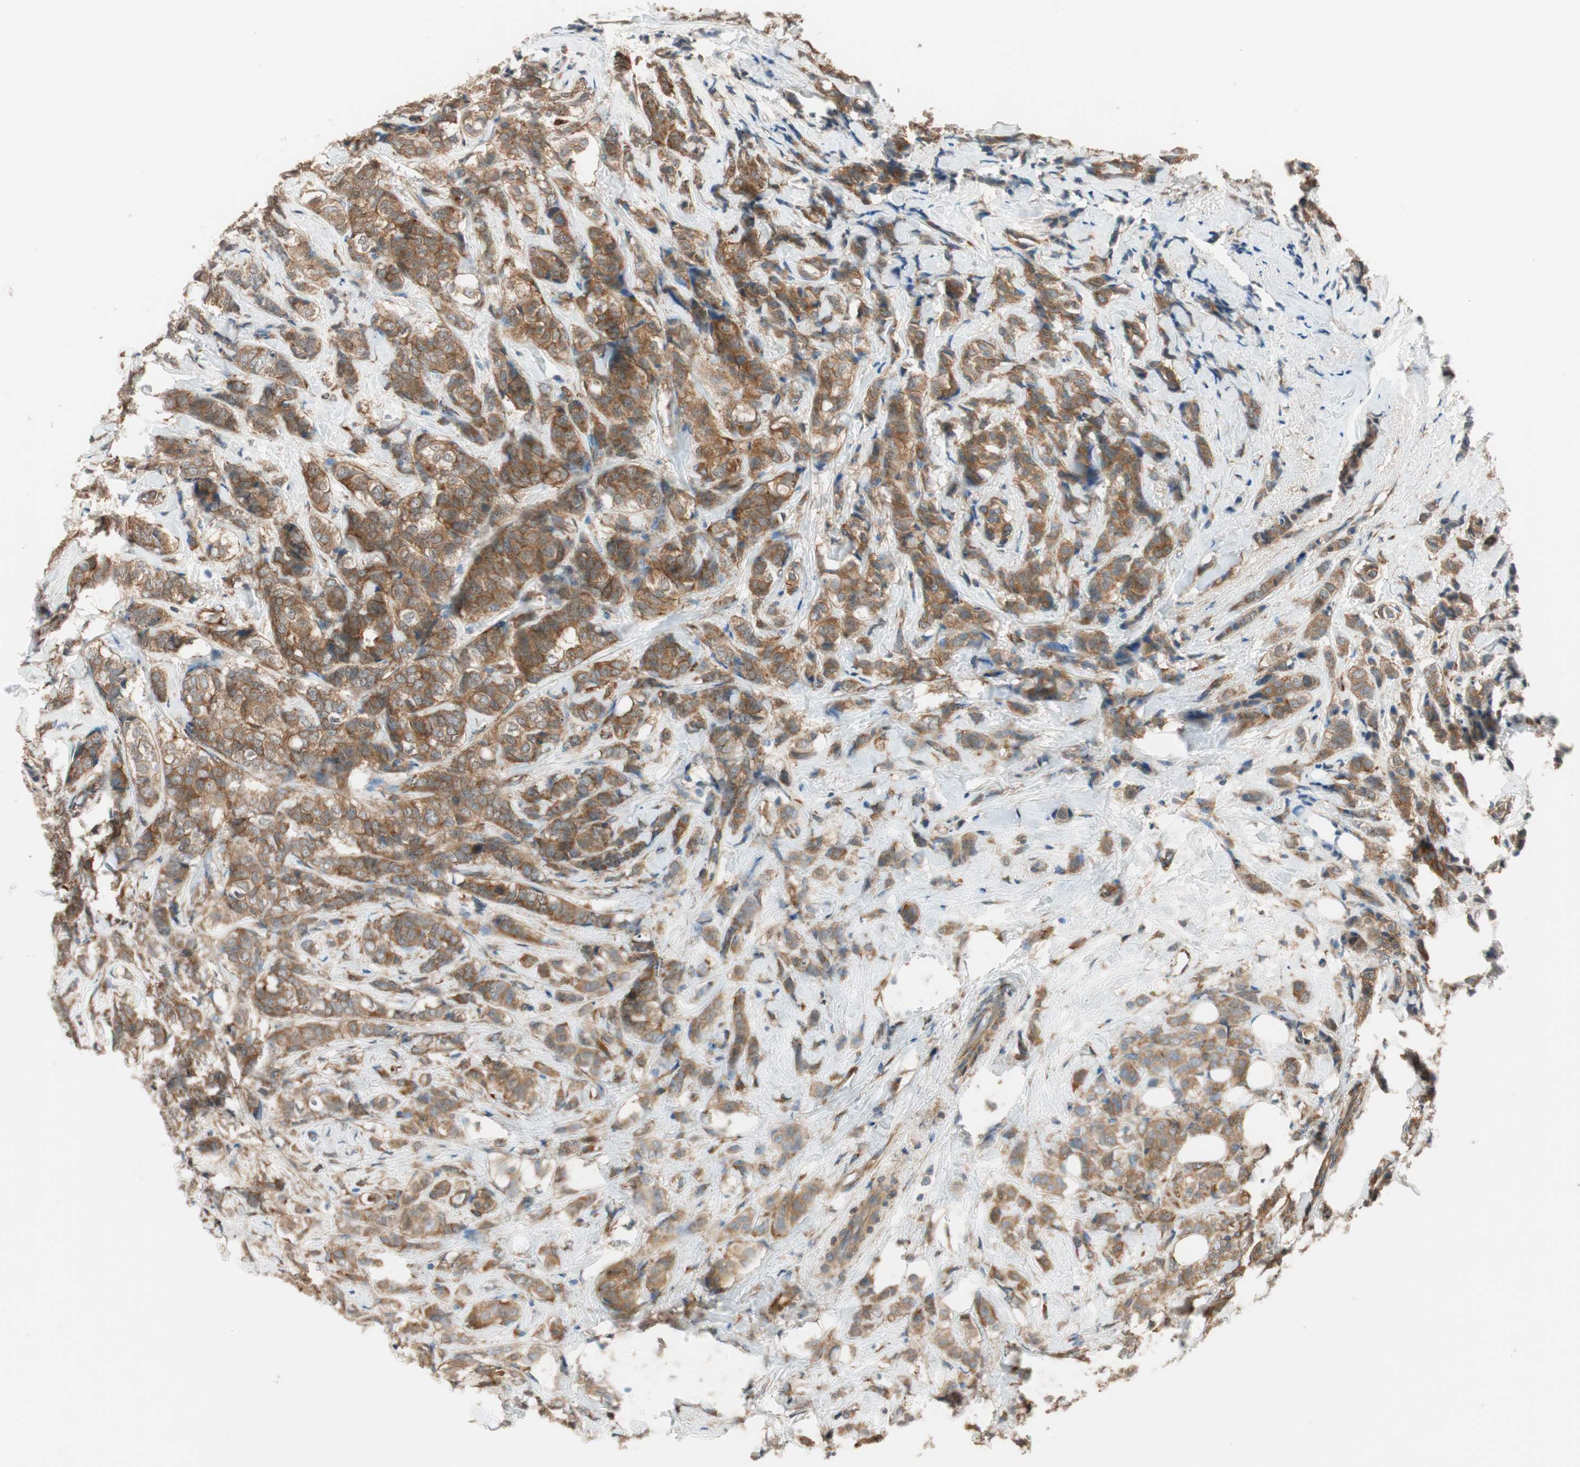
{"staining": {"intensity": "moderate", "quantity": ">75%", "location": "cytoplasmic/membranous"}, "tissue": "breast cancer", "cell_type": "Tumor cells", "image_type": "cancer", "snomed": [{"axis": "morphology", "description": "Lobular carcinoma"}, {"axis": "topography", "description": "Breast"}], "caption": "Immunohistochemistry (IHC) image of neoplastic tissue: lobular carcinoma (breast) stained using IHC reveals medium levels of moderate protein expression localized specifically in the cytoplasmic/membranous of tumor cells, appearing as a cytoplasmic/membranous brown color.", "gene": "WASL", "patient": {"sex": "female", "age": 60}}